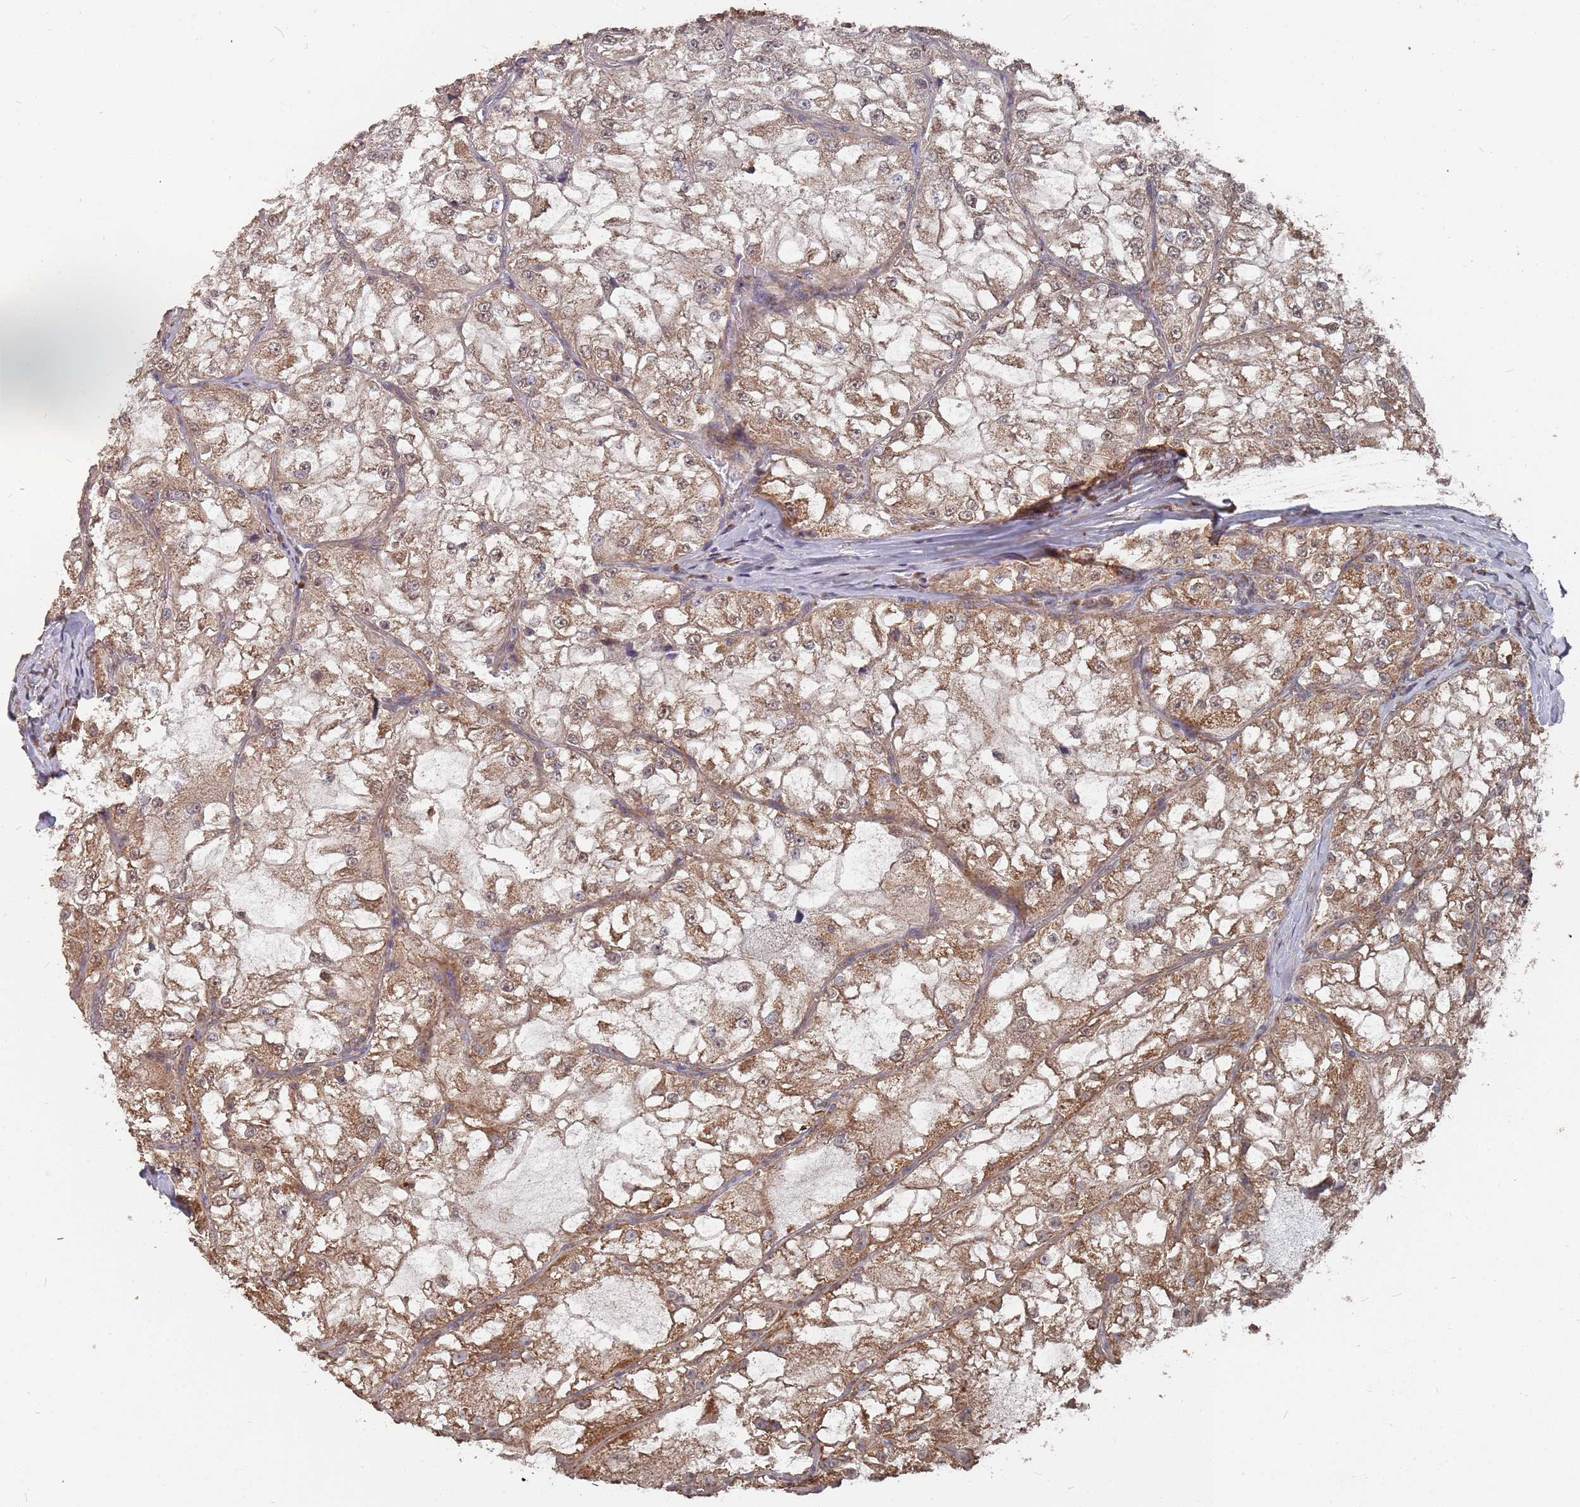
{"staining": {"intensity": "moderate", "quantity": "25%-75%", "location": "cytoplasmic/membranous"}, "tissue": "renal cancer", "cell_type": "Tumor cells", "image_type": "cancer", "snomed": [{"axis": "morphology", "description": "Adenocarcinoma, NOS"}, {"axis": "topography", "description": "Kidney"}], "caption": "Renal cancer (adenocarcinoma) stained for a protein exhibits moderate cytoplasmic/membranous positivity in tumor cells.", "gene": "PRORP", "patient": {"sex": "female", "age": 72}}